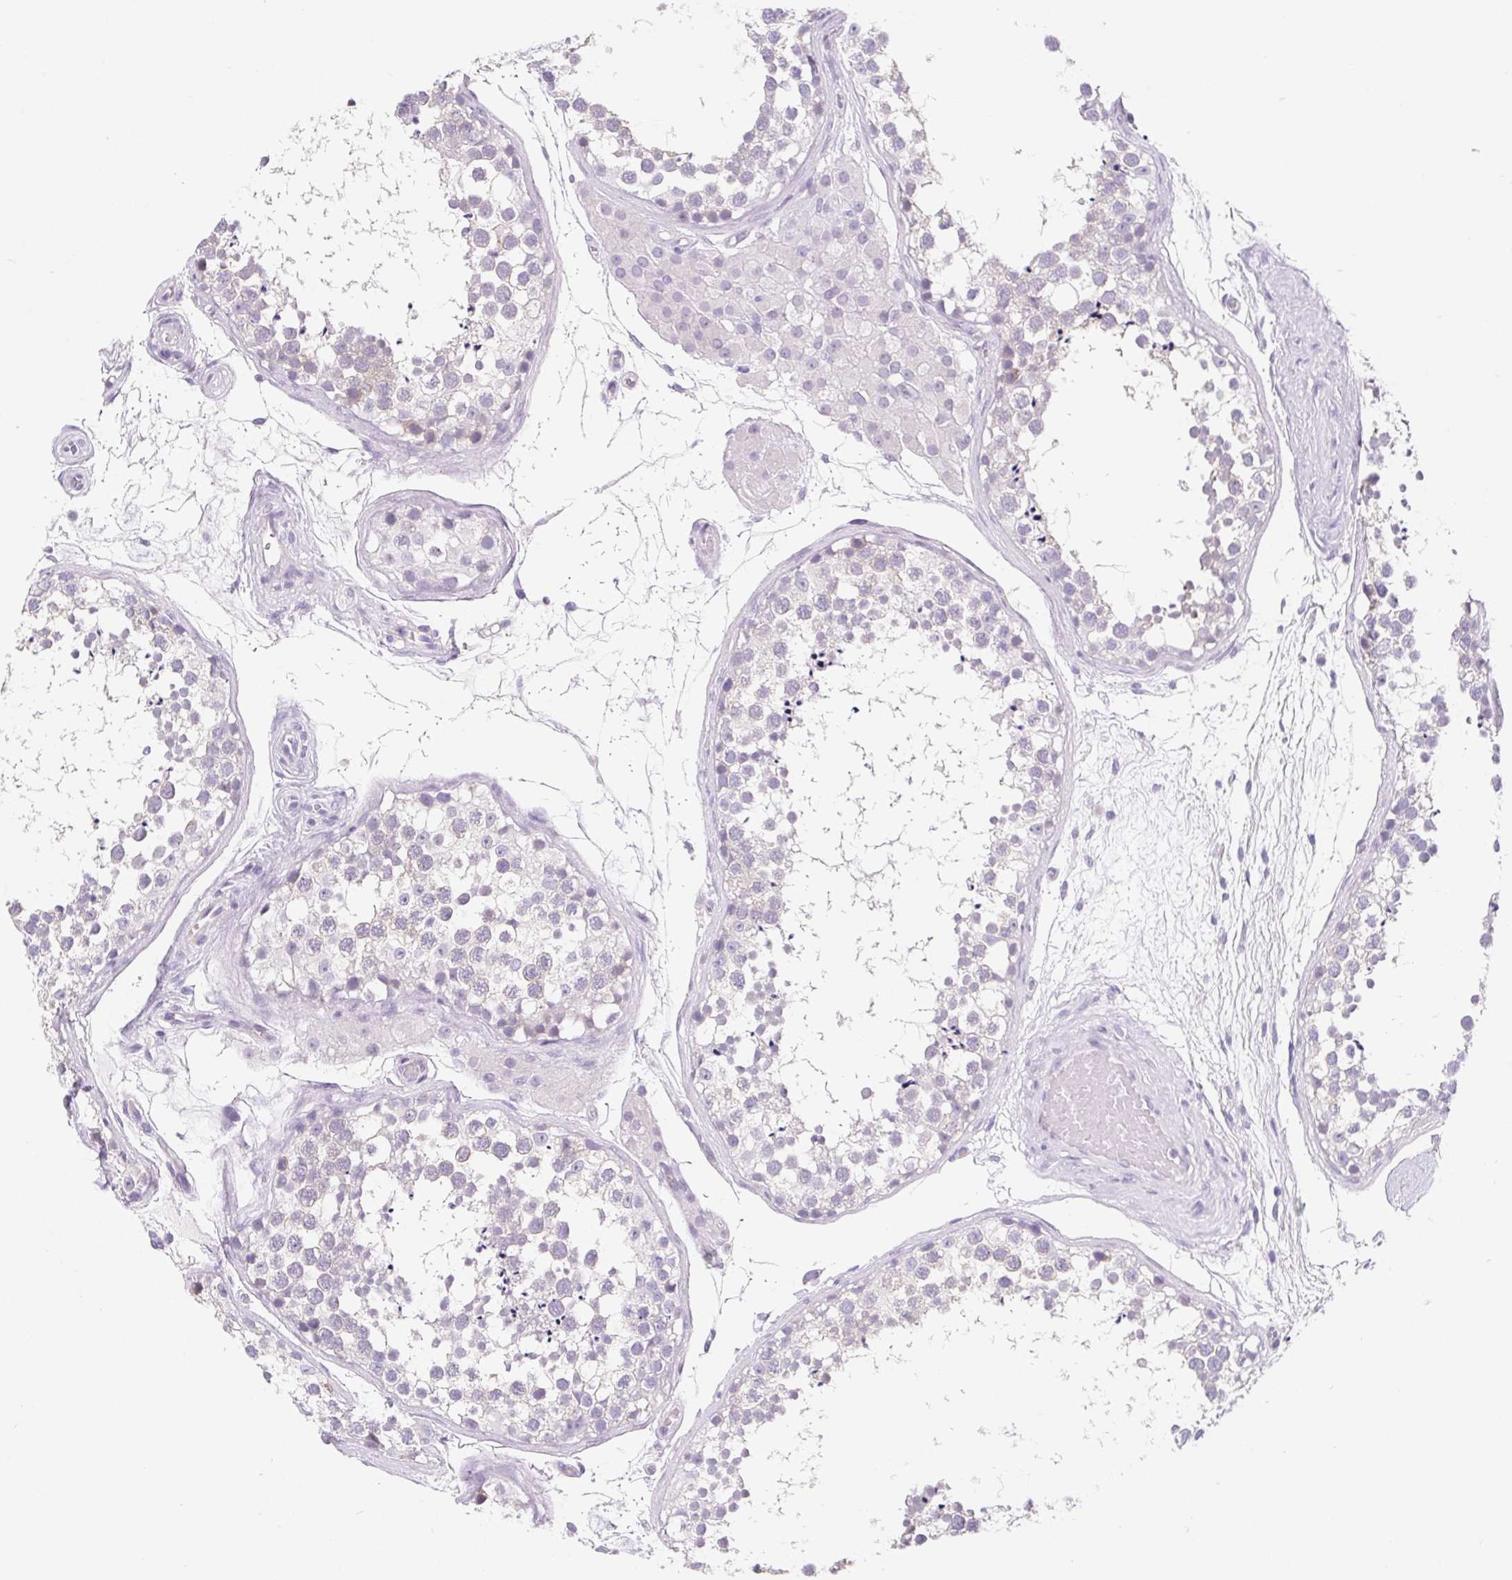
{"staining": {"intensity": "weak", "quantity": "<25%", "location": "cytoplasmic/membranous"}, "tissue": "testis", "cell_type": "Cells in seminiferous ducts", "image_type": "normal", "snomed": [{"axis": "morphology", "description": "Normal tissue, NOS"}, {"axis": "morphology", "description": "Seminoma, NOS"}, {"axis": "topography", "description": "Testis"}], "caption": "Immunohistochemistry photomicrograph of unremarkable human testis stained for a protein (brown), which reveals no positivity in cells in seminiferous ducts. The staining is performed using DAB (3,3'-diaminobenzidine) brown chromogen with nuclei counter-stained in using hematoxylin.", "gene": "BCAS1", "patient": {"sex": "male", "age": 65}}